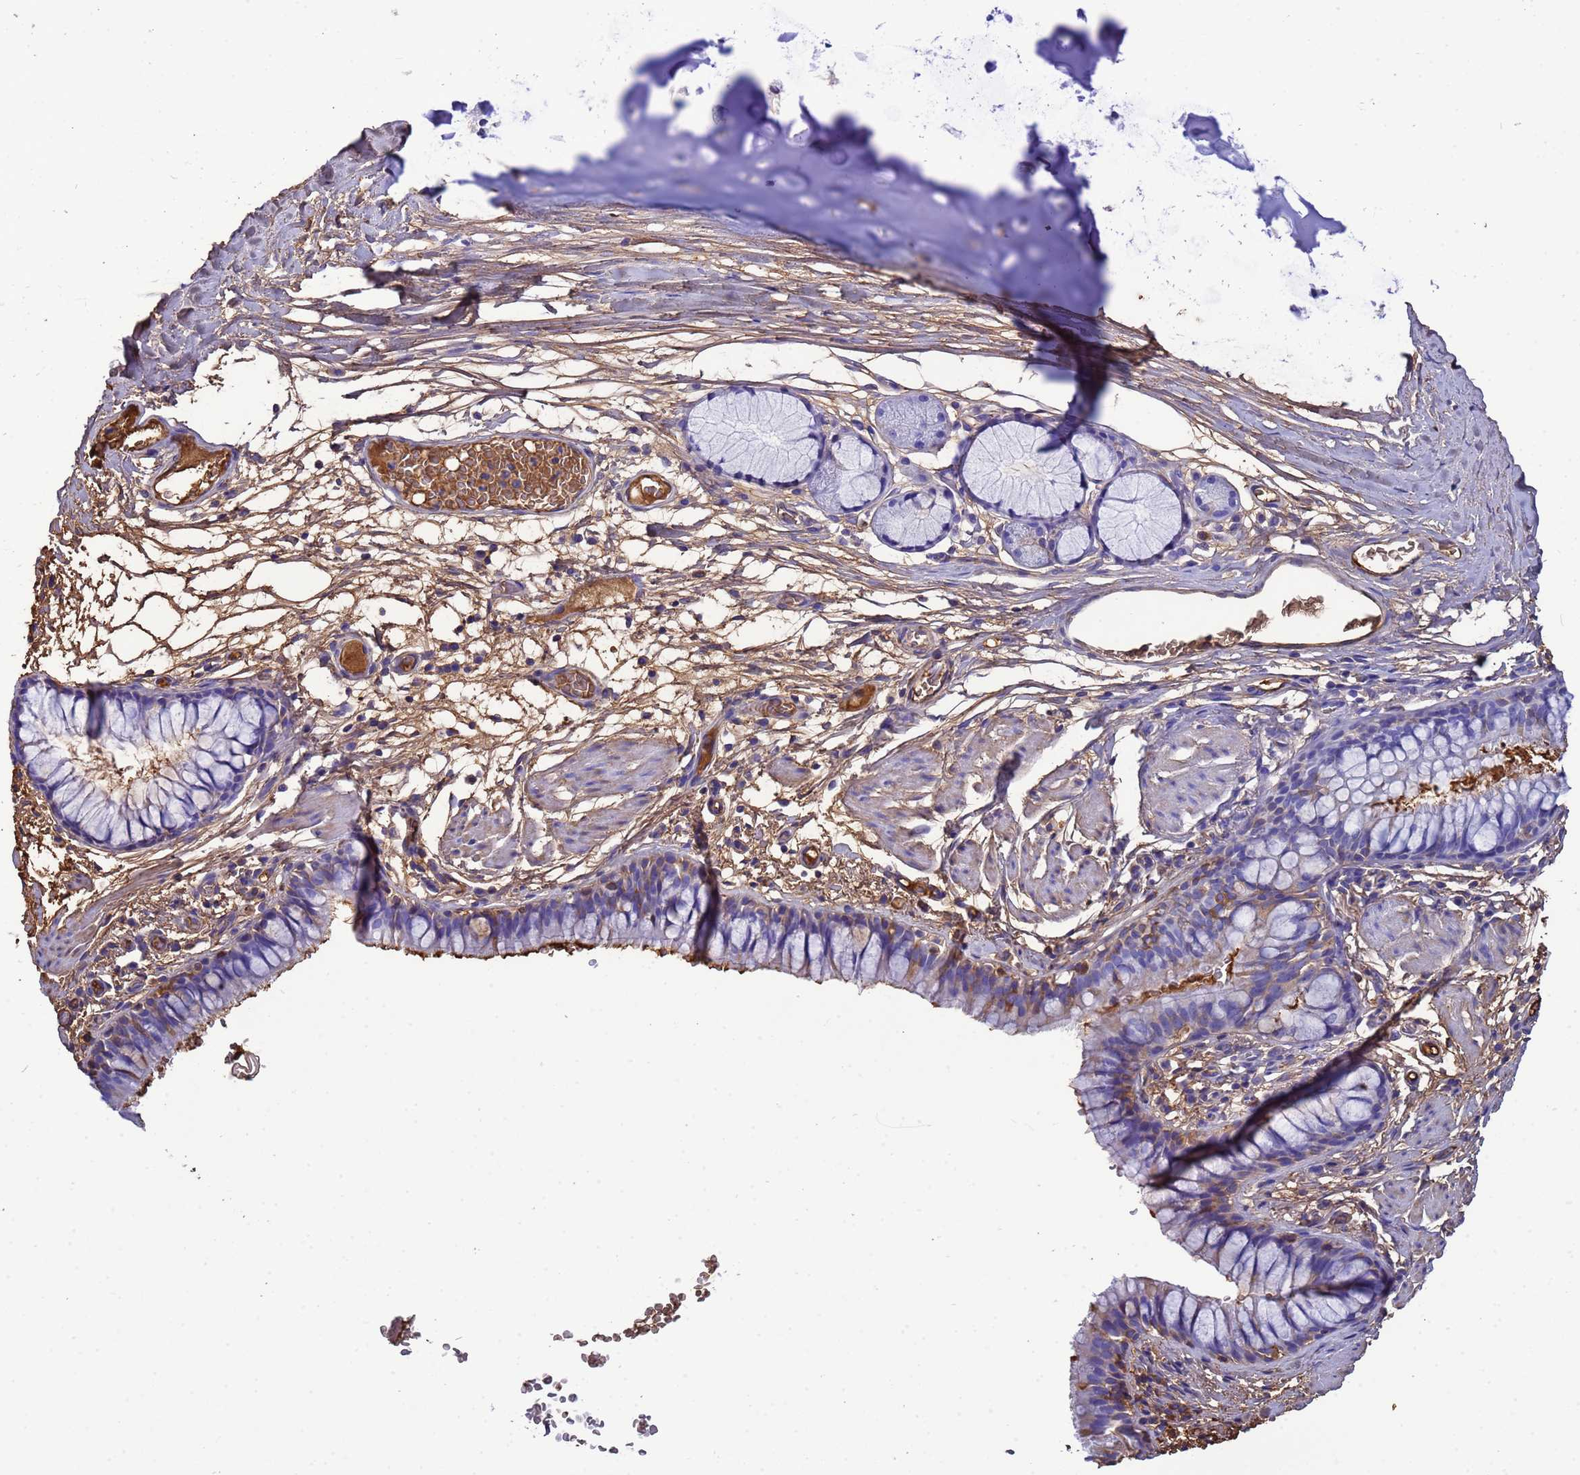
{"staining": {"intensity": "moderate", "quantity": "<25%", "location": "cytoplasmic/membranous"}, "tissue": "bronchus", "cell_type": "Respiratory epithelial cells", "image_type": "normal", "snomed": [{"axis": "morphology", "description": "Normal tissue, NOS"}, {"axis": "topography", "description": "Cartilage tissue"}, {"axis": "topography", "description": "Bronchus"}], "caption": "IHC (DAB (3,3'-diaminobenzidine)) staining of normal bronchus reveals moderate cytoplasmic/membranous protein staining in about <25% of respiratory epithelial cells.", "gene": "H1", "patient": {"sex": "female", "age": 36}}